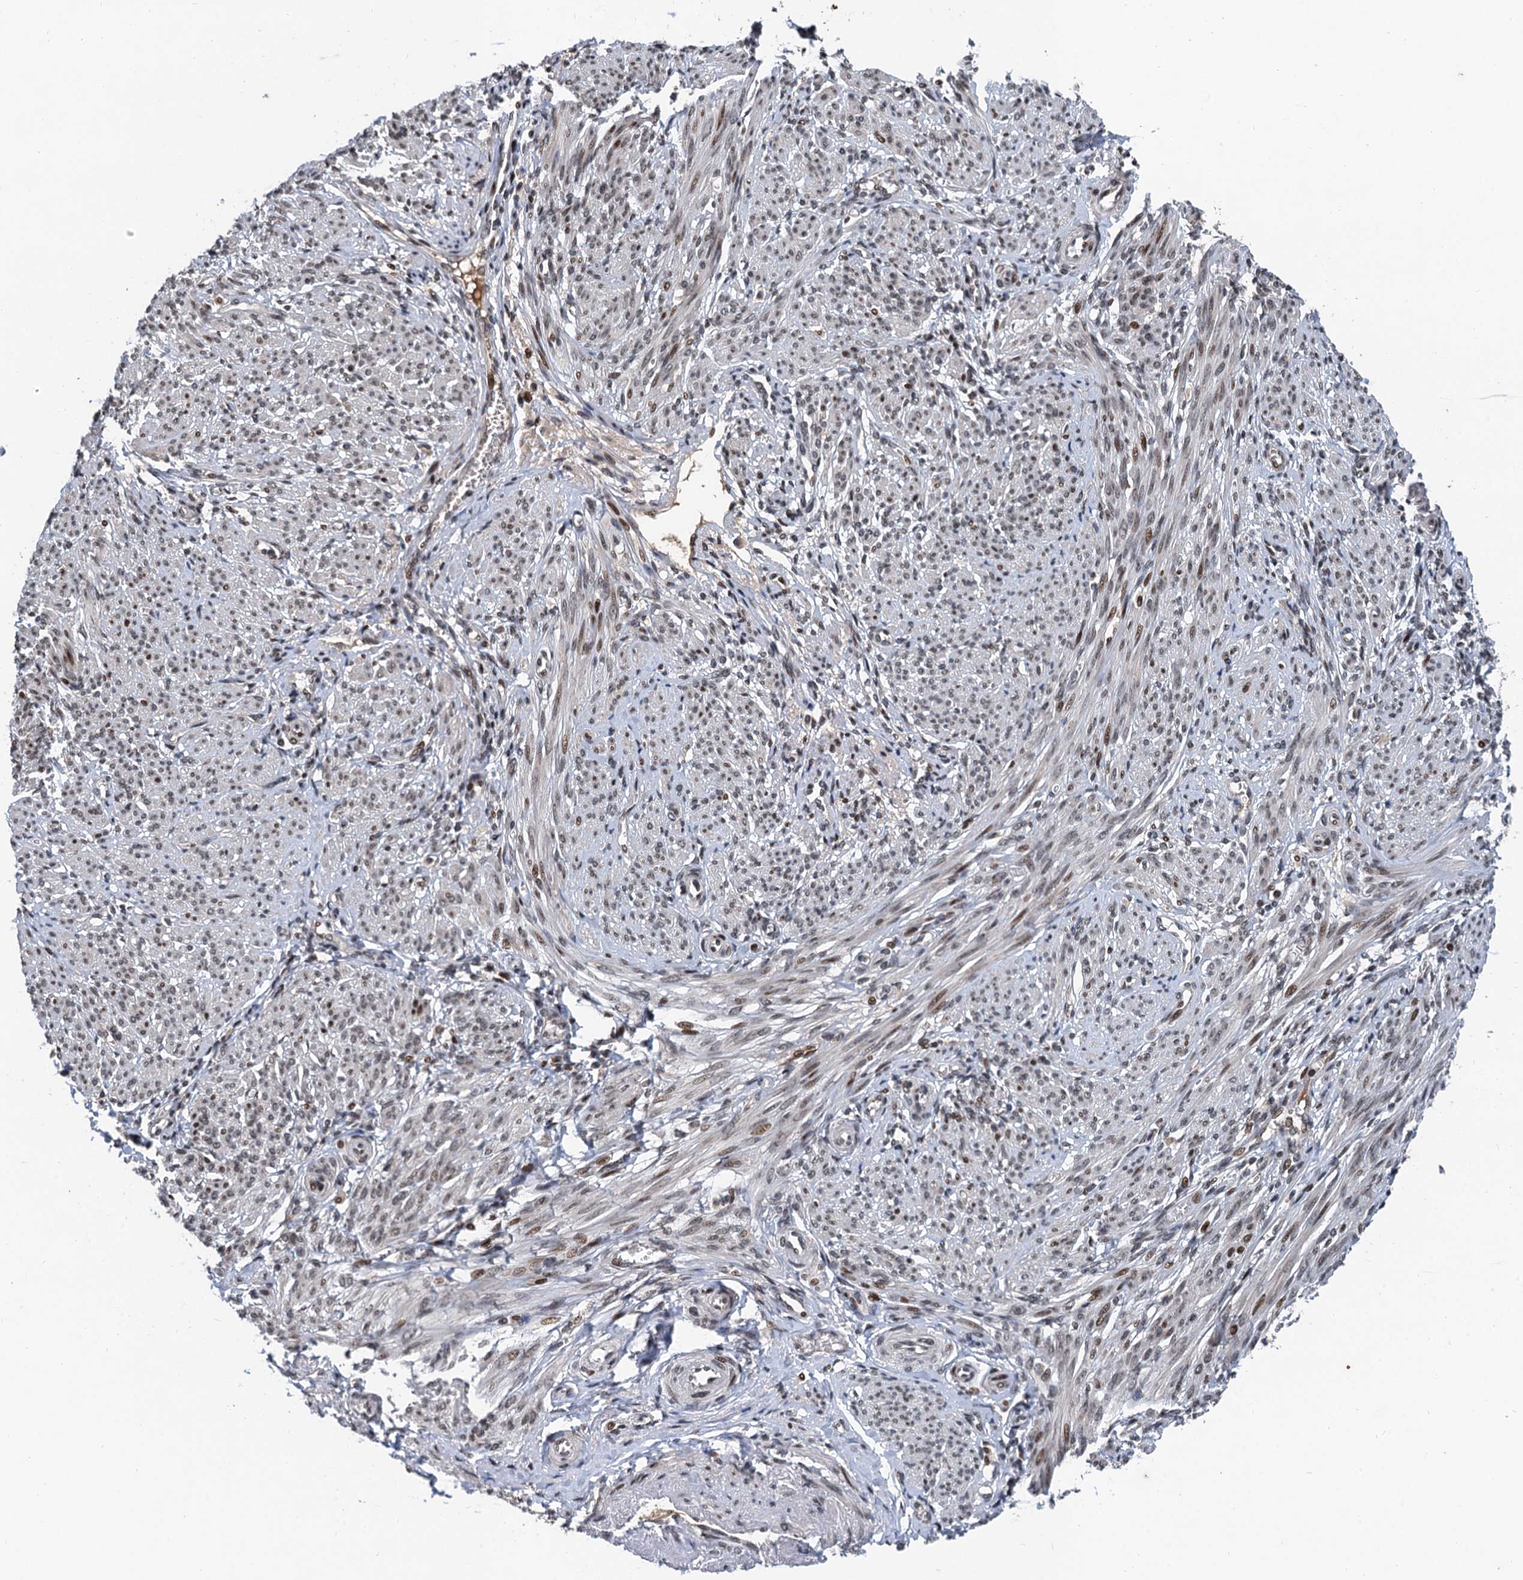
{"staining": {"intensity": "moderate", "quantity": "25%-75%", "location": "nuclear"}, "tissue": "smooth muscle", "cell_type": "Smooth muscle cells", "image_type": "normal", "snomed": [{"axis": "morphology", "description": "Normal tissue, NOS"}, {"axis": "topography", "description": "Smooth muscle"}], "caption": "Immunohistochemical staining of unremarkable human smooth muscle shows medium levels of moderate nuclear expression in about 25%-75% of smooth muscle cells. (Stains: DAB in brown, nuclei in blue, Microscopy: brightfield microscopy at high magnification).", "gene": "FAM217B", "patient": {"sex": "female", "age": 39}}